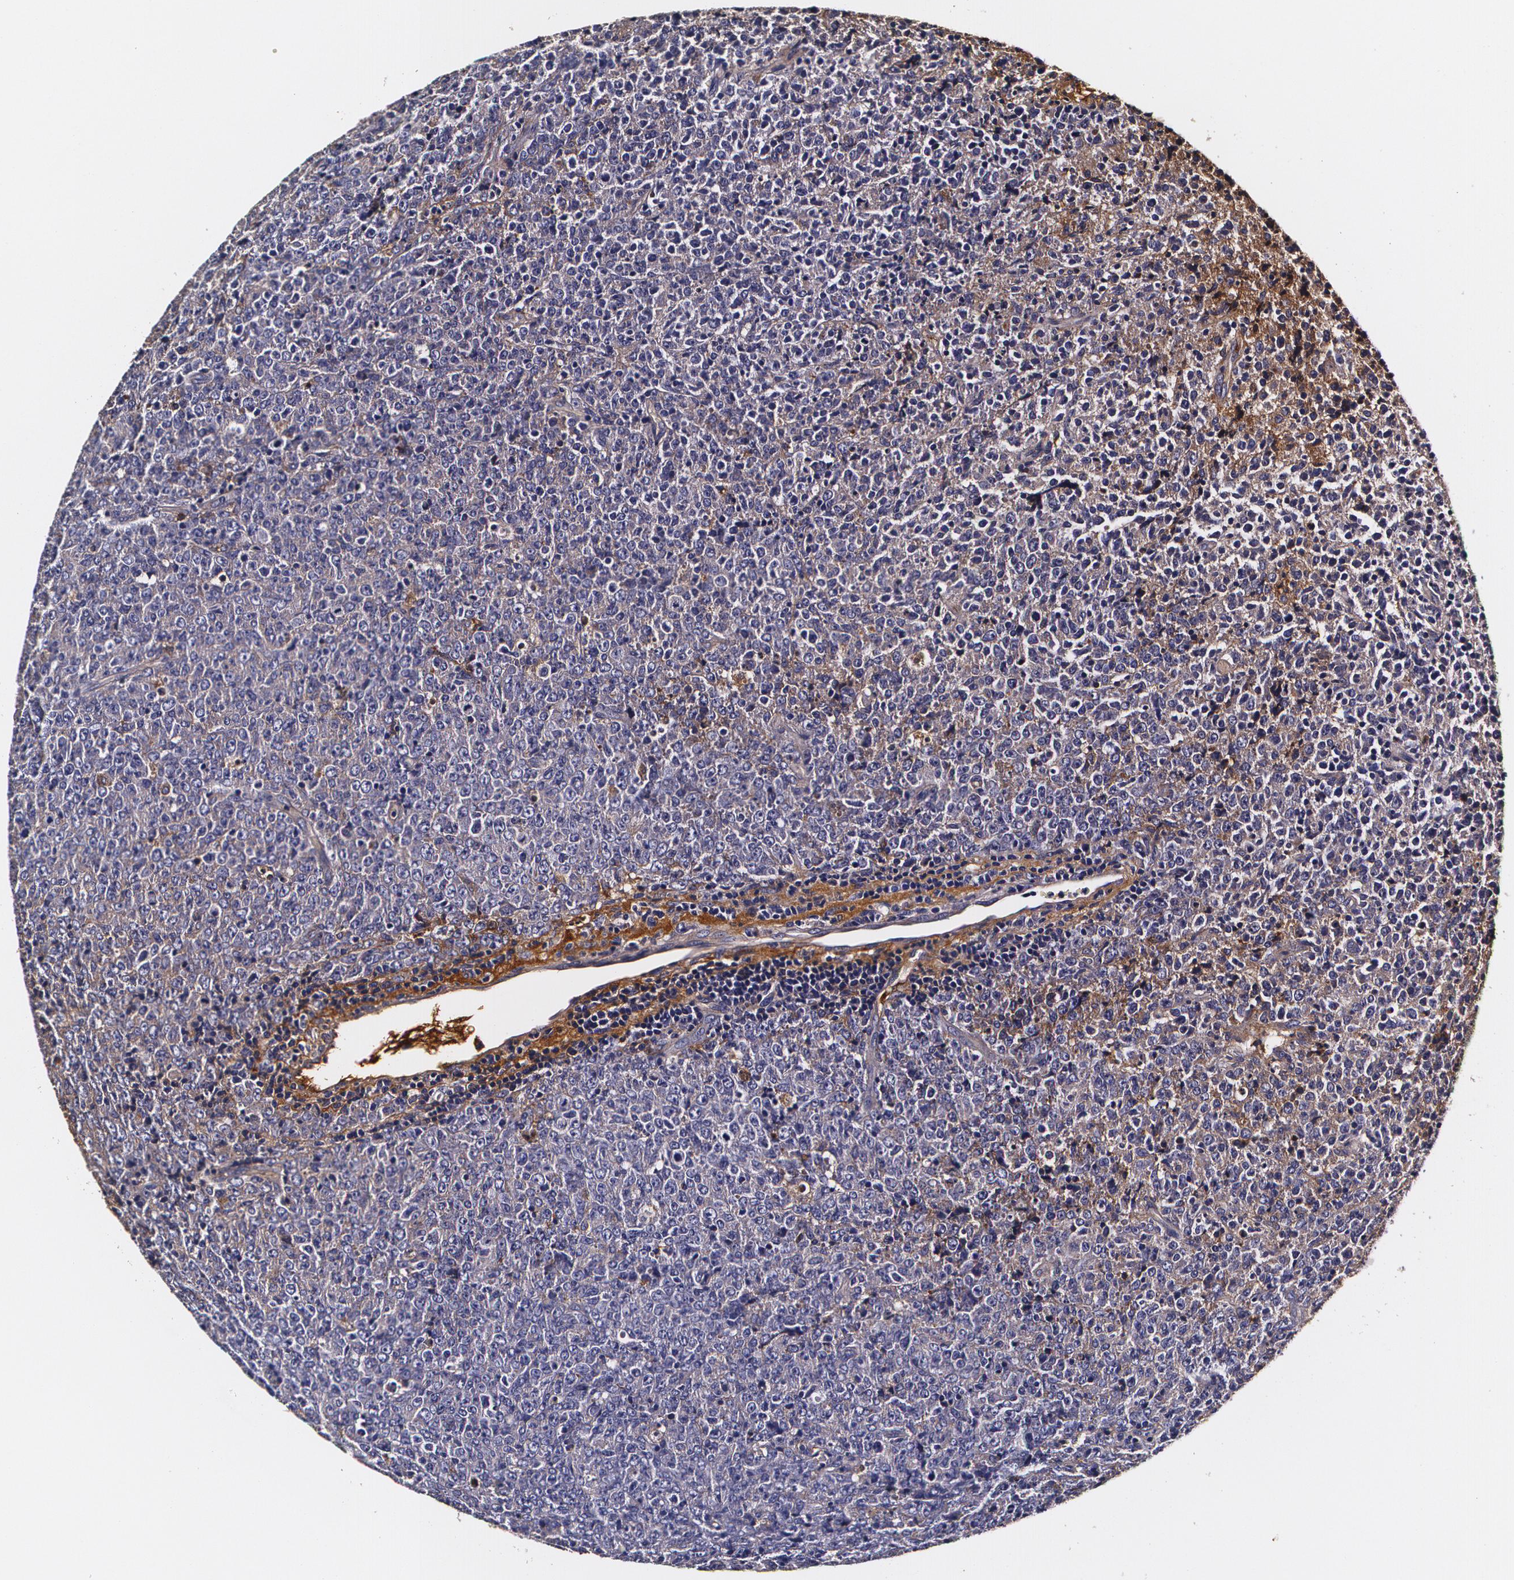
{"staining": {"intensity": "negative", "quantity": "none", "location": "none"}, "tissue": "lymphoma", "cell_type": "Tumor cells", "image_type": "cancer", "snomed": [{"axis": "morphology", "description": "Malignant lymphoma, non-Hodgkin's type, High grade"}, {"axis": "topography", "description": "Tonsil"}], "caption": "IHC micrograph of neoplastic tissue: high-grade malignant lymphoma, non-Hodgkin's type stained with DAB (3,3'-diaminobenzidine) displays no significant protein positivity in tumor cells.", "gene": "TTR", "patient": {"sex": "female", "age": 36}}